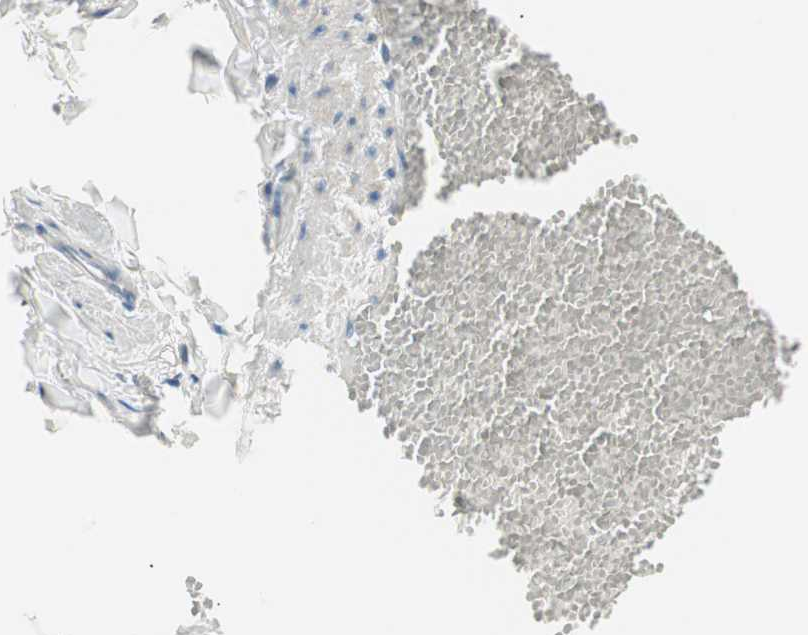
{"staining": {"intensity": "weak", "quantity": "<25%", "location": "cytoplasmic/membranous"}, "tissue": "adipose tissue", "cell_type": "Adipocytes", "image_type": "normal", "snomed": [{"axis": "morphology", "description": "Normal tissue, NOS"}, {"axis": "topography", "description": "Vascular tissue"}], "caption": "The immunohistochemistry (IHC) micrograph has no significant staining in adipocytes of adipose tissue.", "gene": "TSG101", "patient": {"sex": "male", "age": 41}}